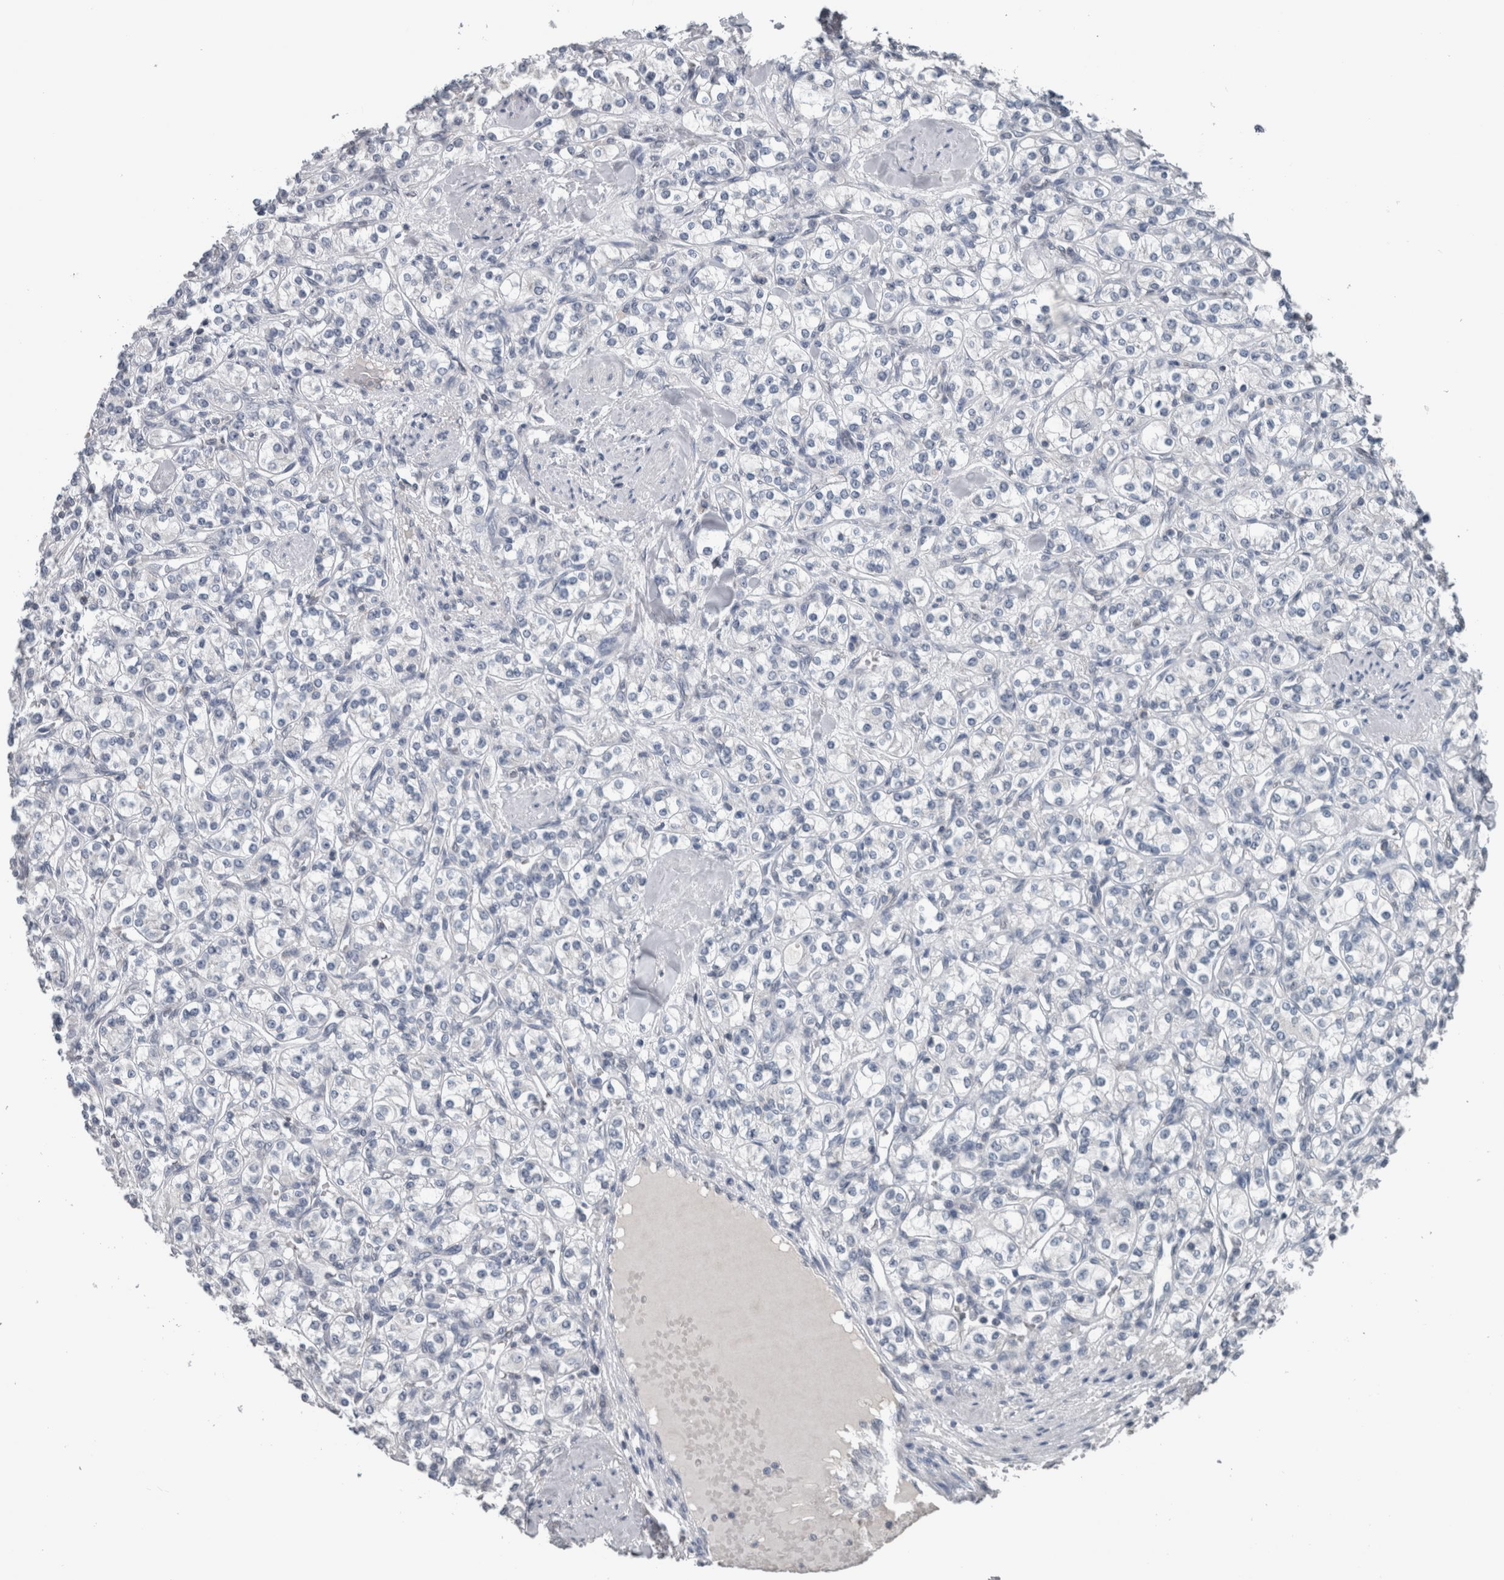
{"staining": {"intensity": "negative", "quantity": "none", "location": "none"}, "tissue": "renal cancer", "cell_type": "Tumor cells", "image_type": "cancer", "snomed": [{"axis": "morphology", "description": "Adenocarcinoma, NOS"}, {"axis": "topography", "description": "Kidney"}], "caption": "Immunohistochemistry (IHC) image of neoplastic tissue: human renal adenocarcinoma stained with DAB (3,3'-diaminobenzidine) reveals no significant protein positivity in tumor cells.", "gene": "MAFF", "patient": {"sex": "male", "age": 77}}